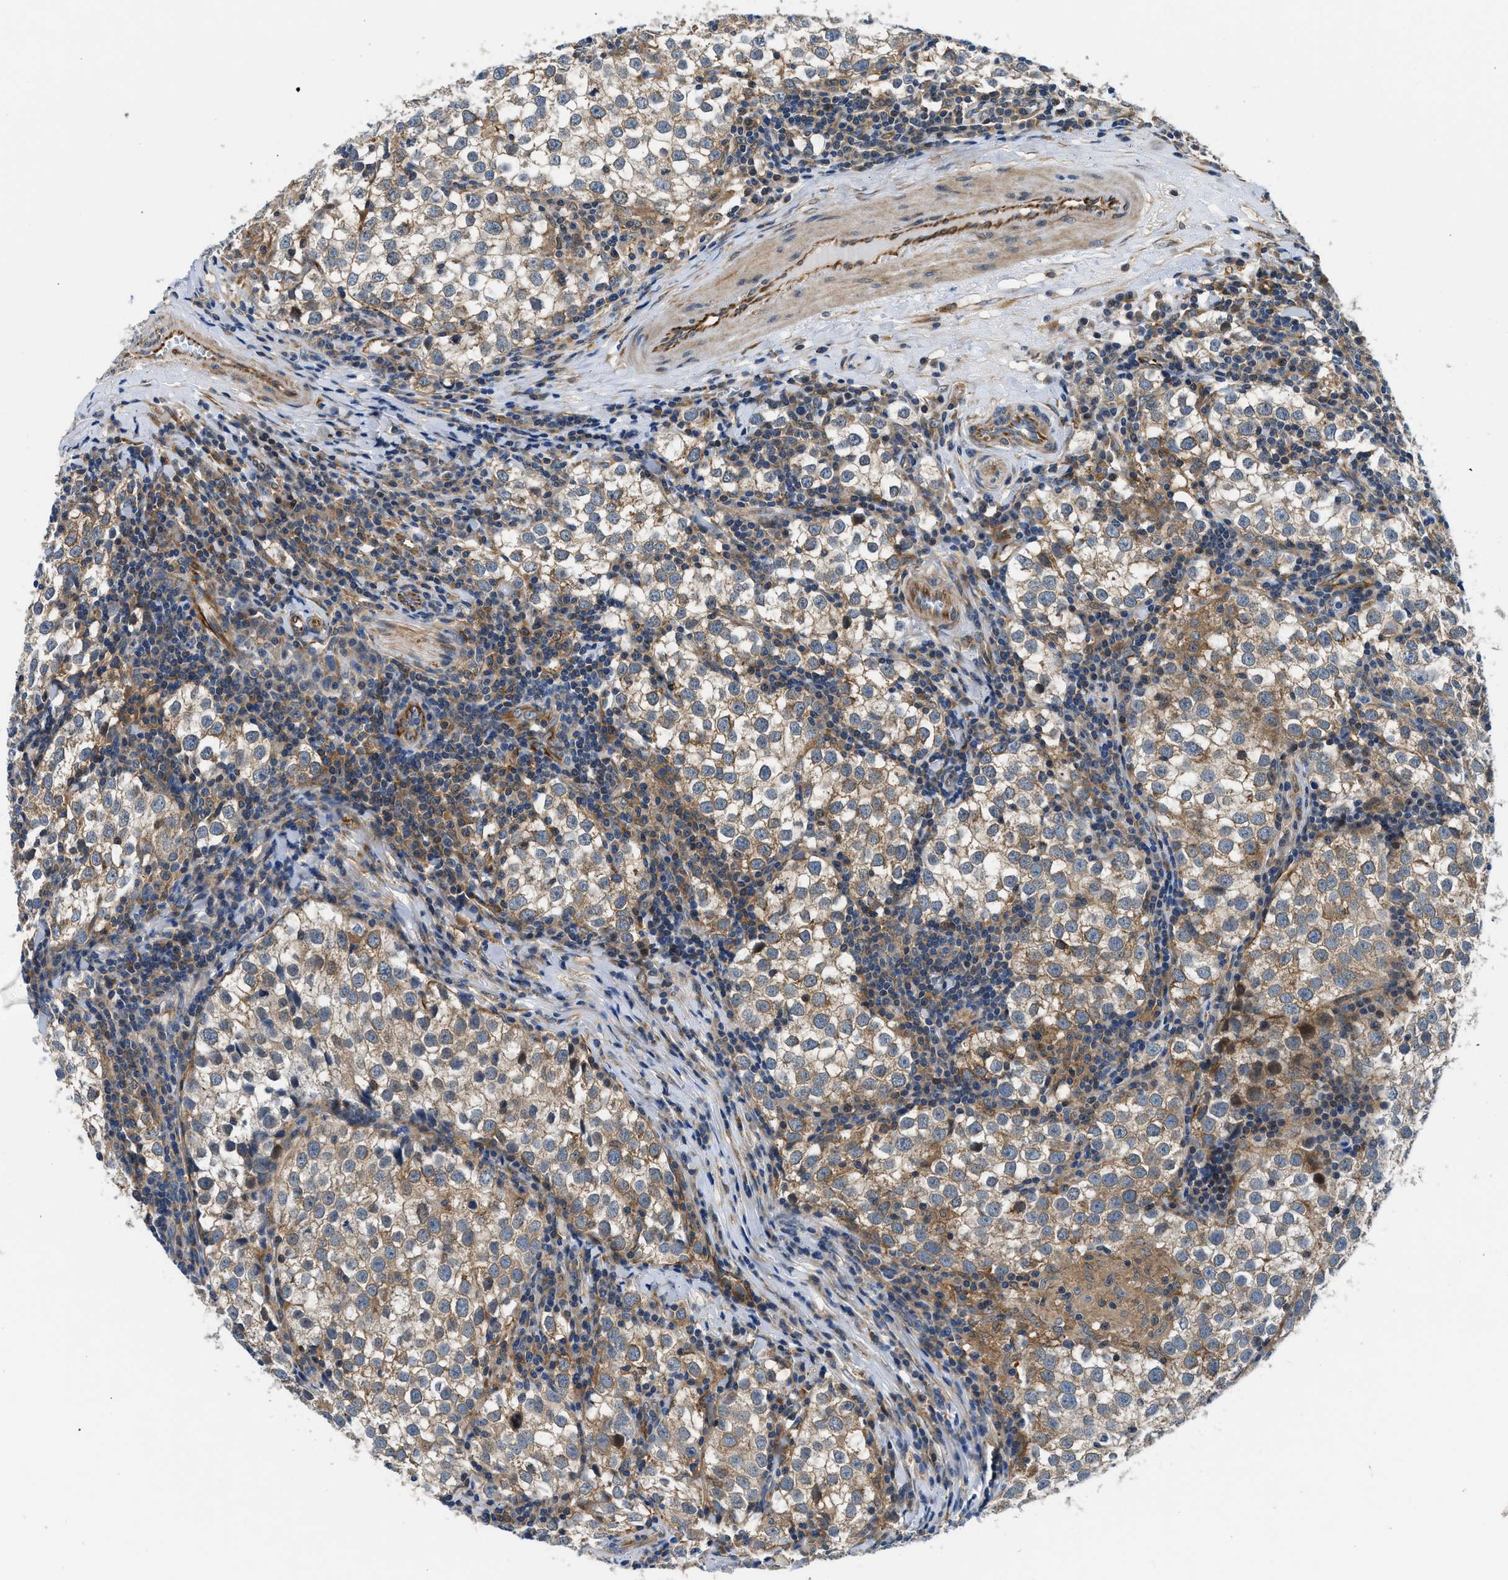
{"staining": {"intensity": "moderate", "quantity": ">75%", "location": "cytoplasmic/membranous"}, "tissue": "testis cancer", "cell_type": "Tumor cells", "image_type": "cancer", "snomed": [{"axis": "morphology", "description": "Seminoma, NOS"}, {"axis": "morphology", "description": "Carcinoma, Embryonal, NOS"}, {"axis": "topography", "description": "Testis"}], "caption": "High-power microscopy captured an IHC photomicrograph of seminoma (testis), revealing moderate cytoplasmic/membranous staining in approximately >75% of tumor cells.", "gene": "LPIN2", "patient": {"sex": "male", "age": 36}}